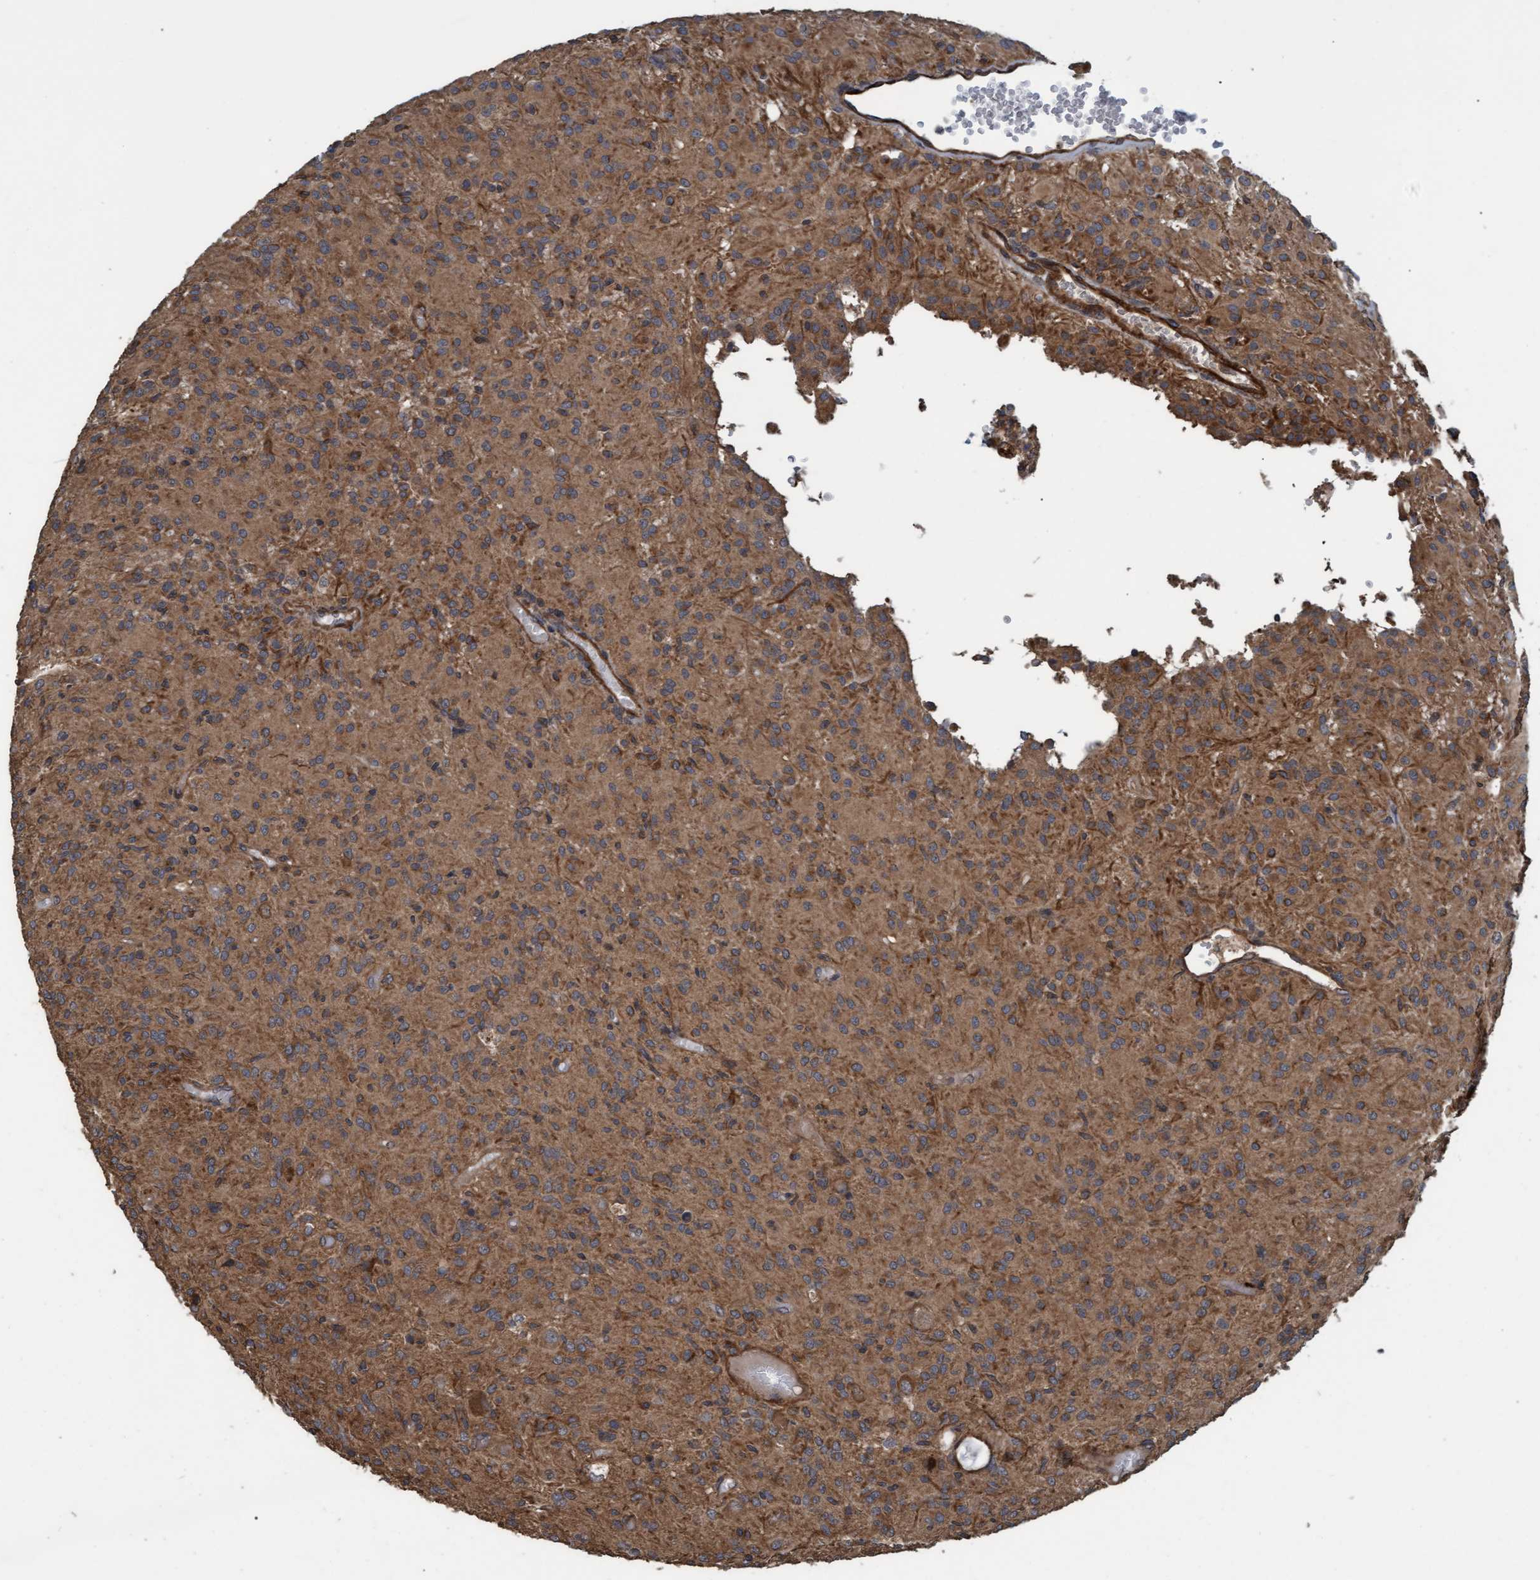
{"staining": {"intensity": "moderate", "quantity": "25%-75%", "location": "cytoplasmic/membranous"}, "tissue": "glioma", "cell_type": "Tumor cells", "image_type": "cancer", "snomed": [{"axis": "morphology", "description": "Glioma, malignant, High grade"}, {"axis": "topography", "description": "Brain"}], "caption": "Approximately 25%-75% of tumor cells in human glioma demonstrate moderate cytoplasmic/membranous protein expression as visualized by brown immunohistochemical staining.", "gene": "GGT6", "patient": {"sex": "female", "age": 59}}